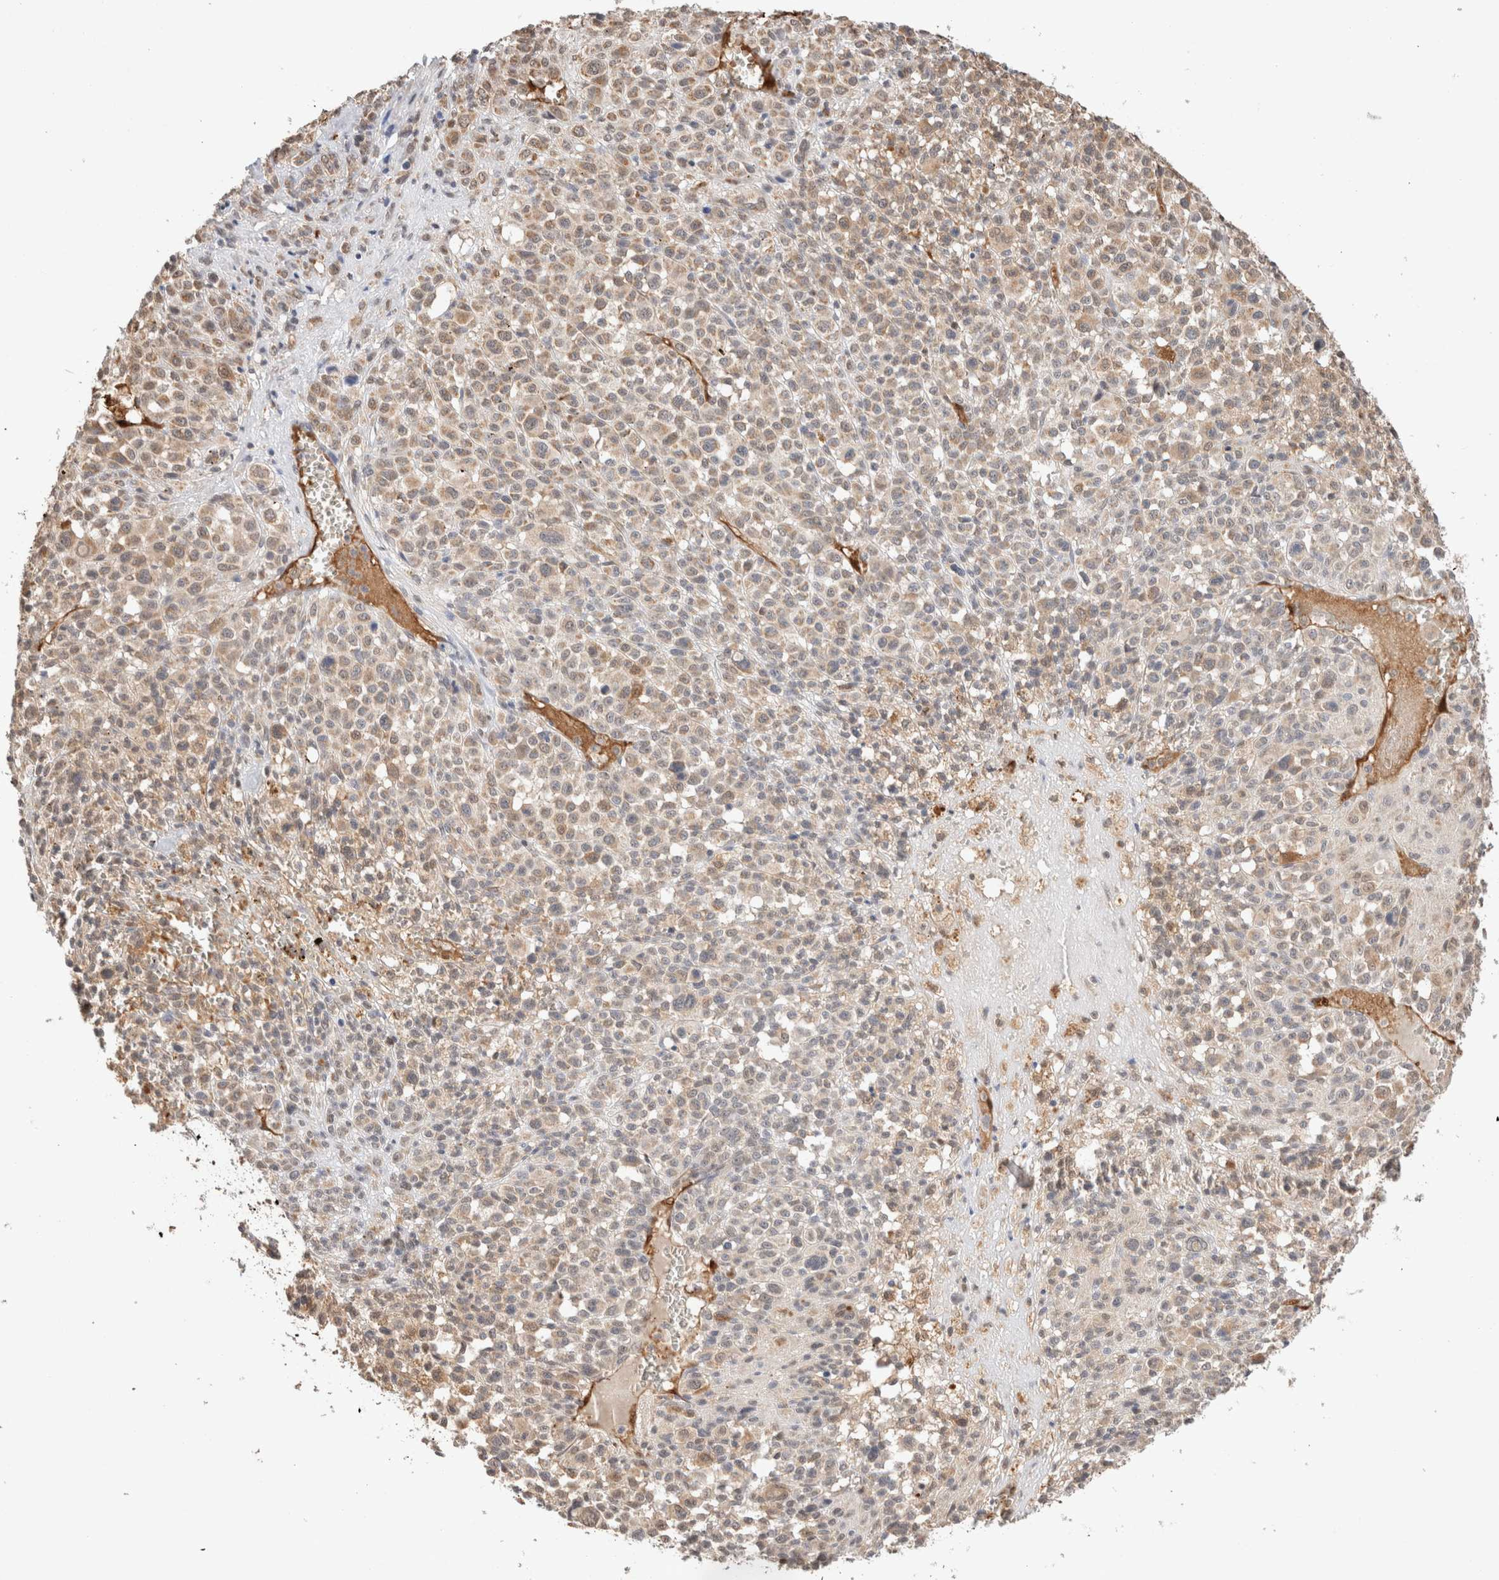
{"staining": {"intensity": "weak", "quantity": "25%-75%", "location": "cytoplasmic/membranous,nuclear"}, "tissue": "melanoma", "cell_type": "Tumor cells", "image_type": "cancer", "snomed": [{"axis": "morphology", "description": "Malignant melanoma, Metastatic site"}, {"axis": "topography", "description": "Skin"}], "caption": "The photomicrograph reveals a brown stain indicating the presence of a protein in the cytoplasmic/membranous and nuclear of tumor cells in malignant melanoma (metastatic site).", "gene": "CA13", "patient": {"sex": "female", "age": 74}}